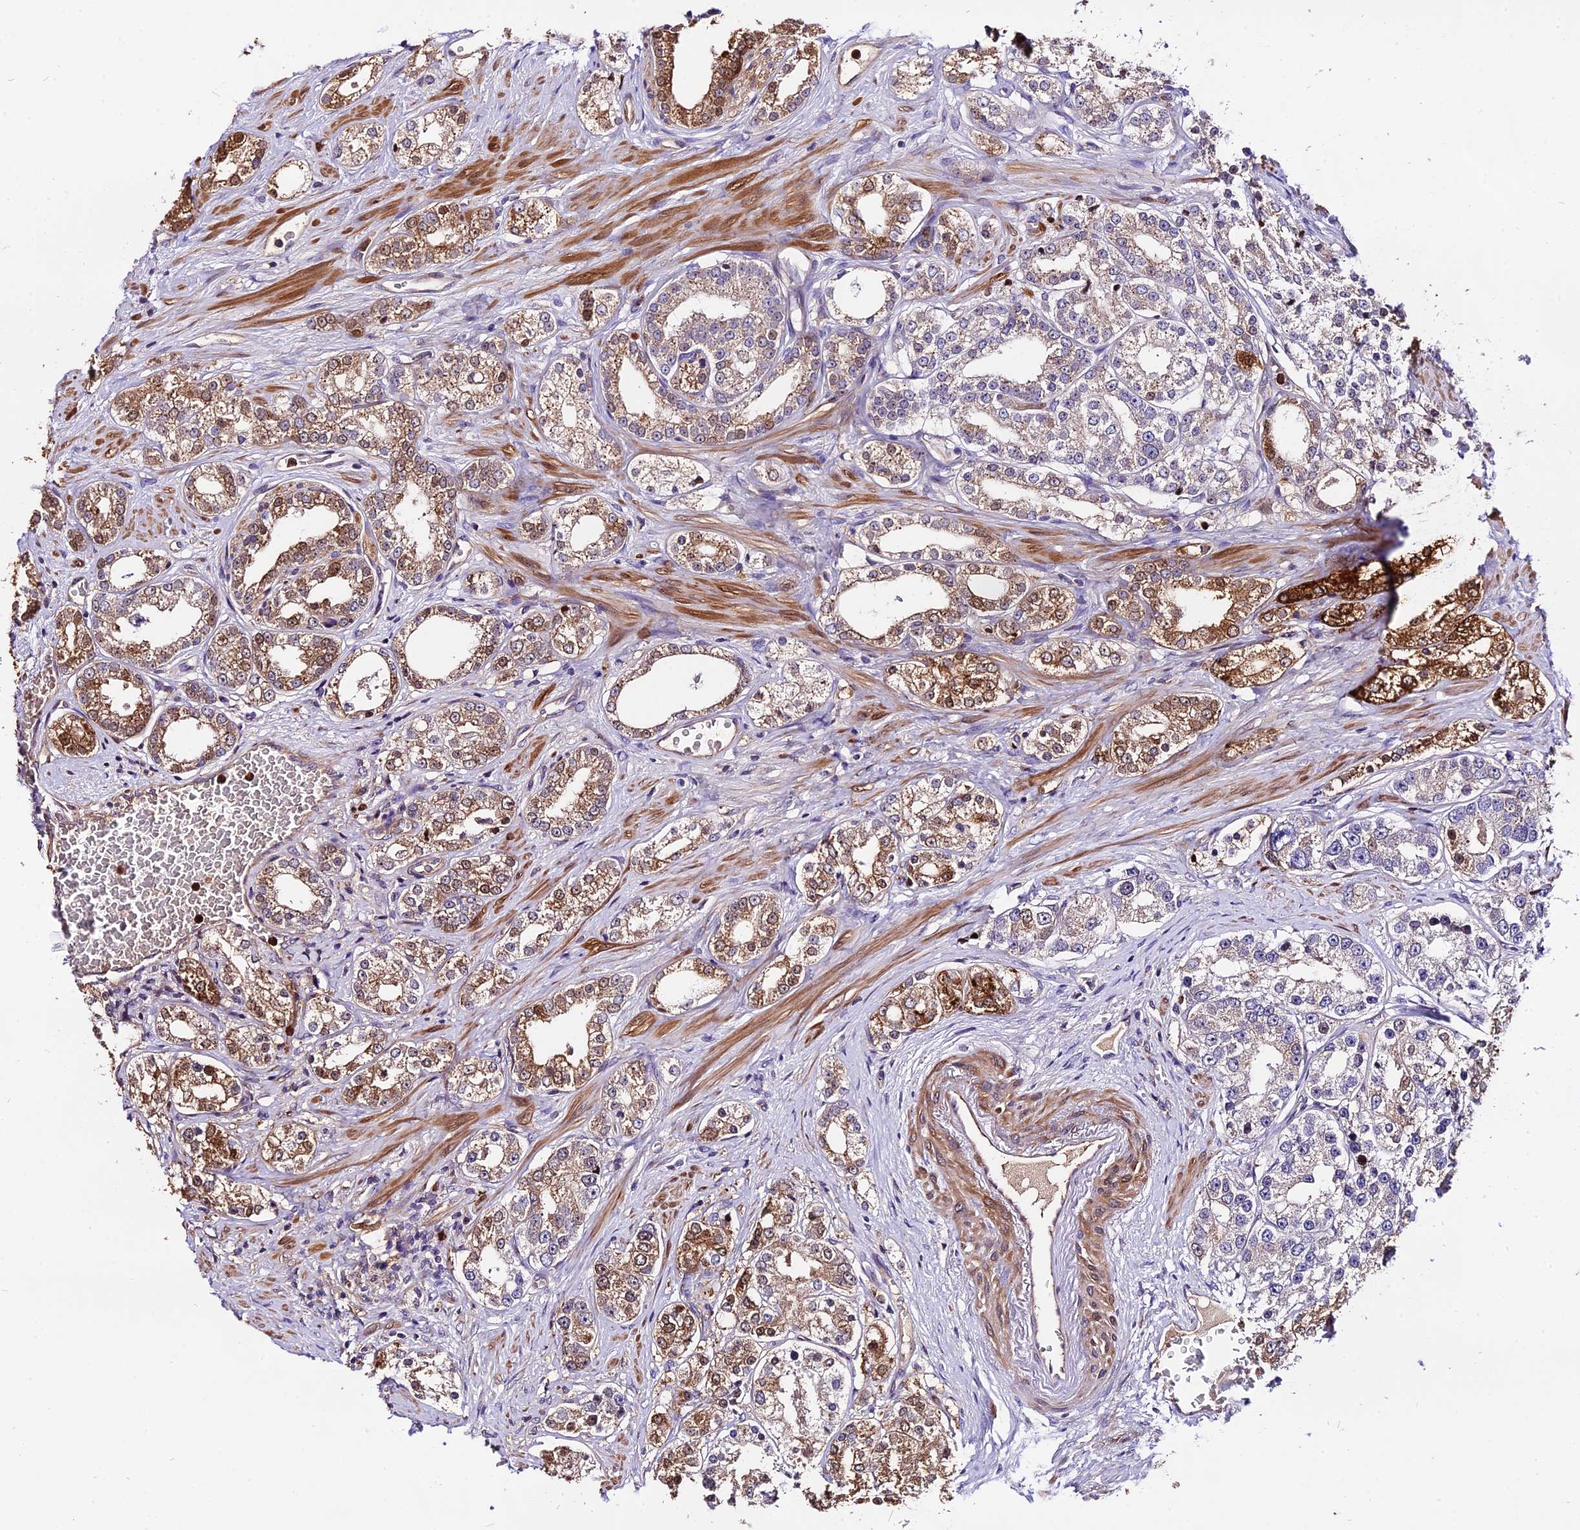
{"staining": {"intensity": "moderate", "quantity": ">75%", "location": "cytoplasmic/membranous"}, "tissue": "prostate cancer", "cell_type": "Tumor cells", "image_type": "cancer", "snomed": [{"axis": "morphology", "description": "Normal tissue, NOS"}, {"axis": "morphology", "description": "Adenocarcinoma, High grade"}, {"axis": "topography", "description": "Prostate"}], "caption": "Prostate cancer (high-grade adenocarcinoma) stained for a protein displays moderate cytoplasmic/membranous positivity in tumor cells.", "gene": "MAP3K7CL", "patient": {"sex": "male", "age": 83}}